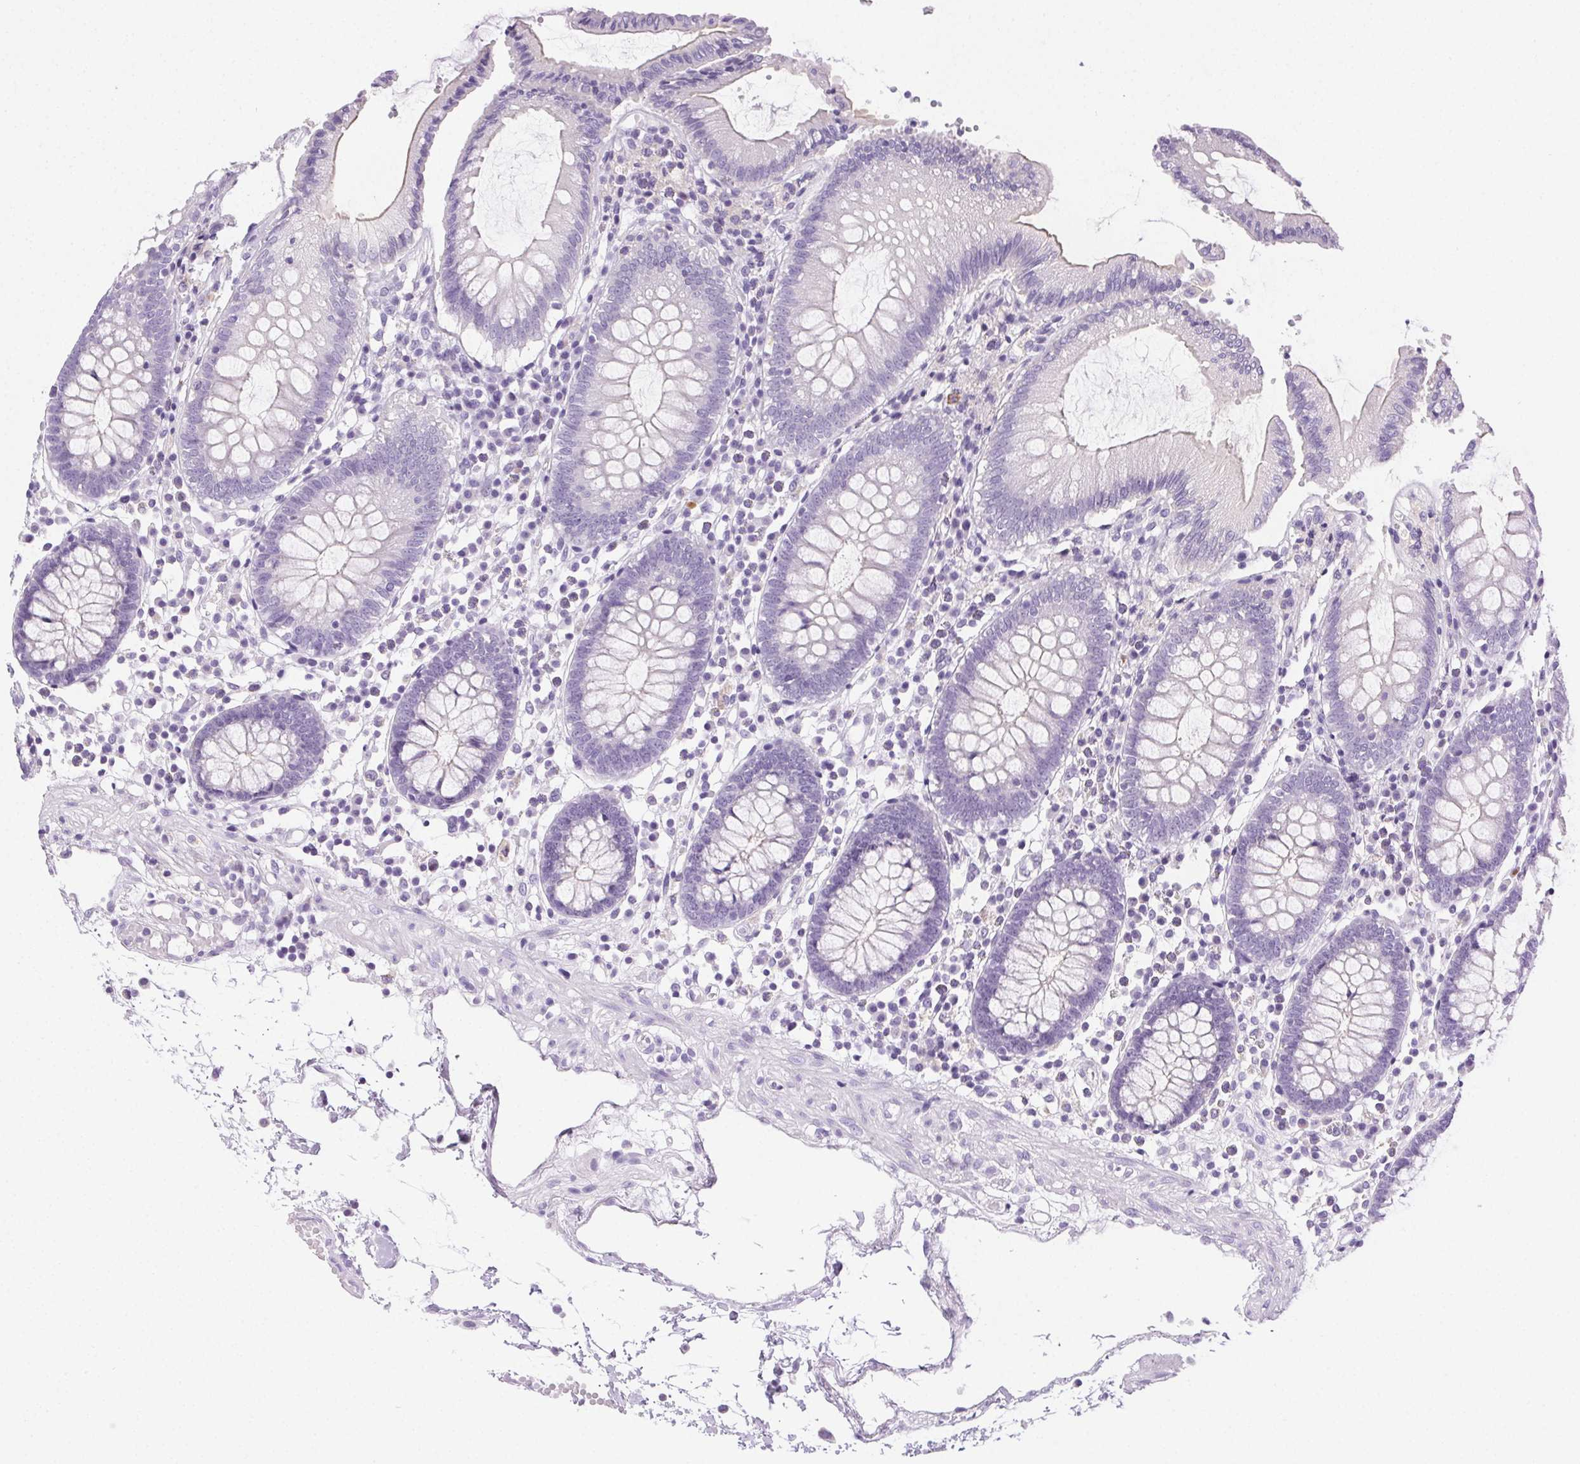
{"staining": {"intensity": "negative", "quantity": "none", "location": "none"}, "tissue": "colon", "cell_type": "Endothelial cells", "image_type": "normal", "snomed": [{"axis": "morphology", "description": "Normal tissue, NOS"}, {"axis": "morphology", "description": "Adenocarcinoma, NOS"}, {"axis": "topography", "description": "Colon"}], "caption": "Human colon stained for a protein using immunohistochemistry (IHC) exhibits no staining in endothelial cells.", "gene": "C20orf85", "patient": {"sex": "male", "age": 83}}